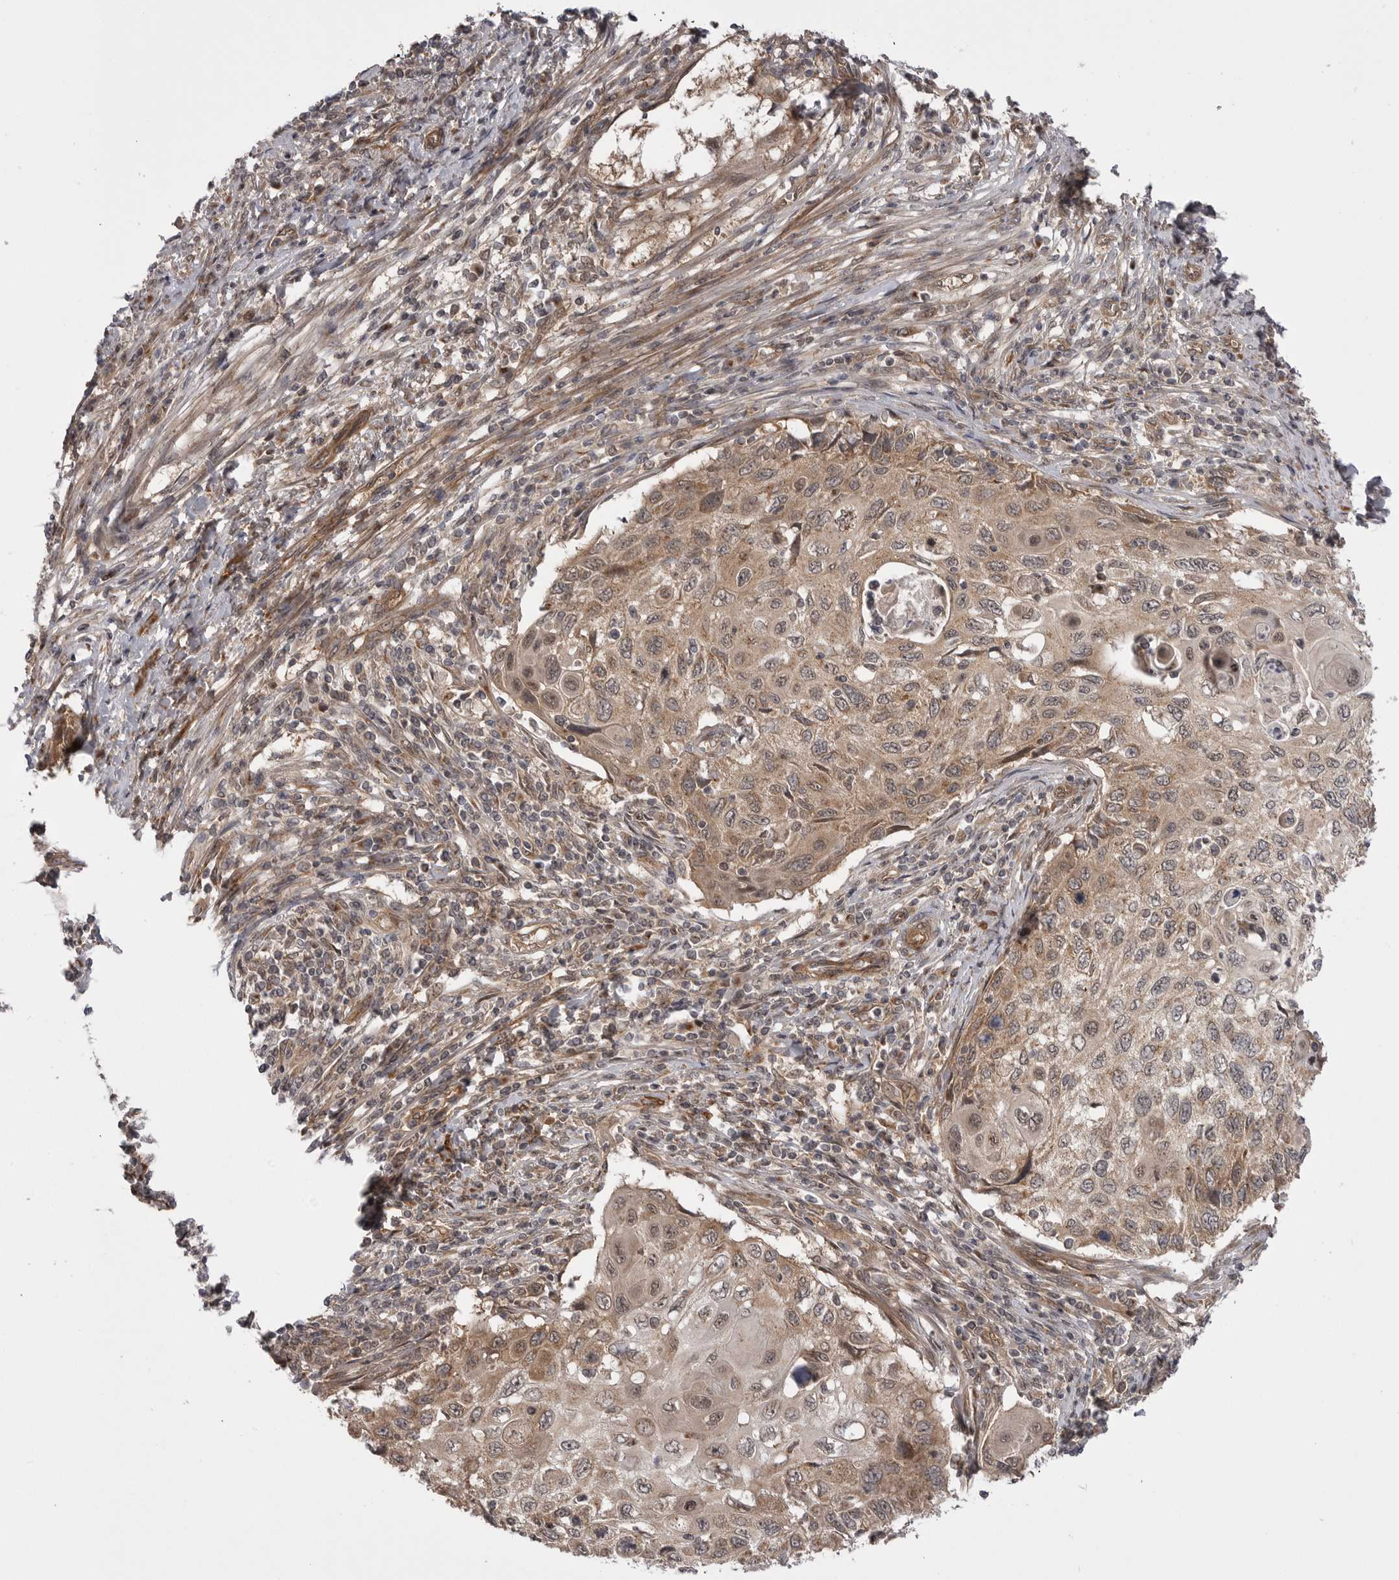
{"staining": {"intensity": "moderate", "quantity": ">75%", "location": "cytoplasmic/membranous"}, "tissue": "cervical cancer", "cell_type": "Tumor cells", "image_type": "cancer", "snomed": [{"axis": "morphology", "description": "Squamous cell carcinoma, NOS"}, {"axis": "topography", "description": "Cervix"}], "caption": "Protein staining by immunohistochemistry shows moderate cytoplasmic/membranous positivity in approximately >75% of tumor cells in cervical cancer (squamous cell carcinoma).", "gene": "PDCL", "patient": {"sex": "female", "age": 70}}